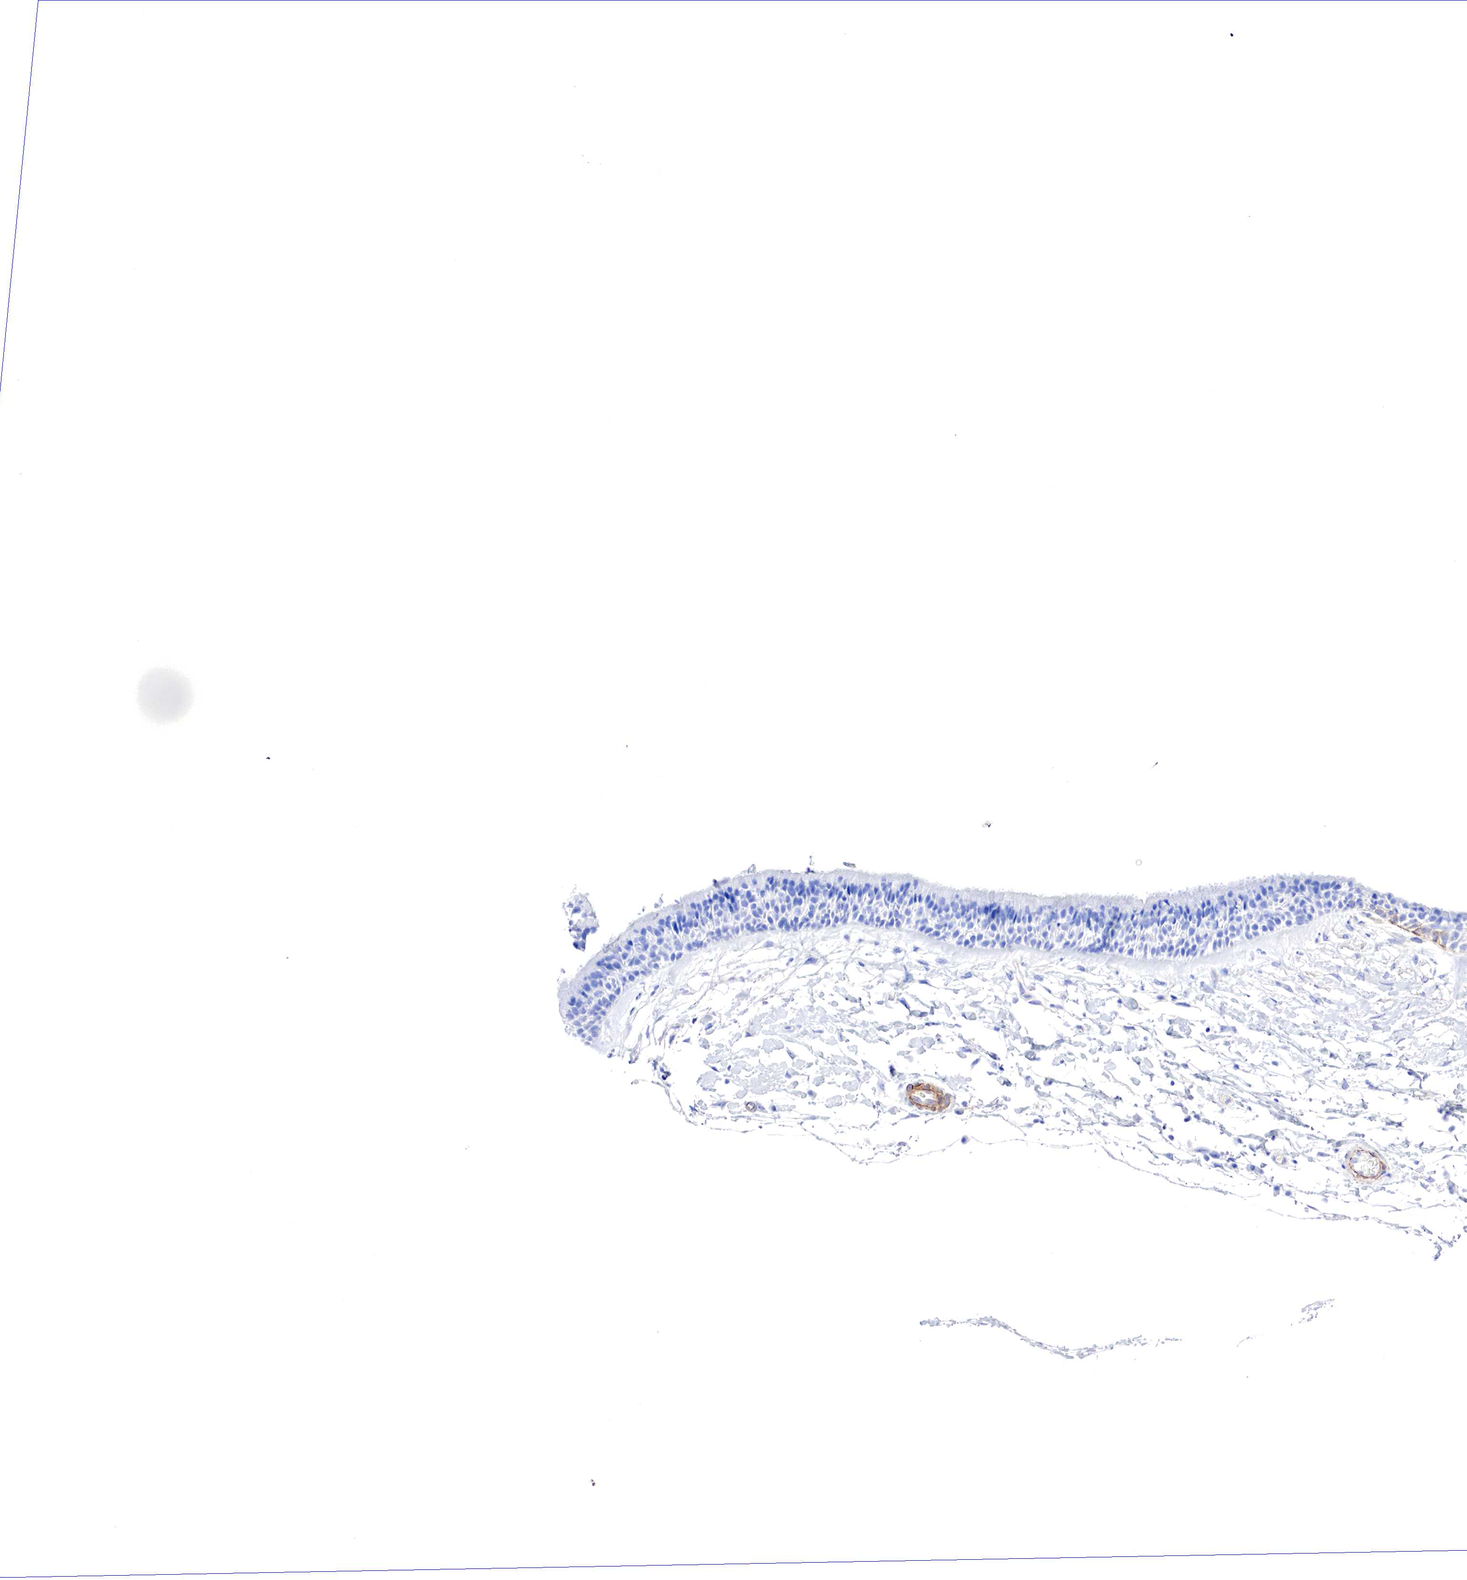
{"staining": {"intensity": "negative", "quantity": "none", "location": "none"}, "tissue": "nasopharynx", "cell_type": "Respiratory epithelial cells", "image_type": "normal", "snomed": [{"axis": "morphology", "description": "Normal tissue, NOS"}, {"axis": "topography", "description": "Nasopharynx"}], "caption": "The photomicrograph shows no staining of respiratory epithelial cells in unremarkable nasopharynx. (Immunohistochemistry (ihc), brightfield microscopy, high magnification).", "gene": "TPM1", "patient": {"sex": "male", "age": 13}}